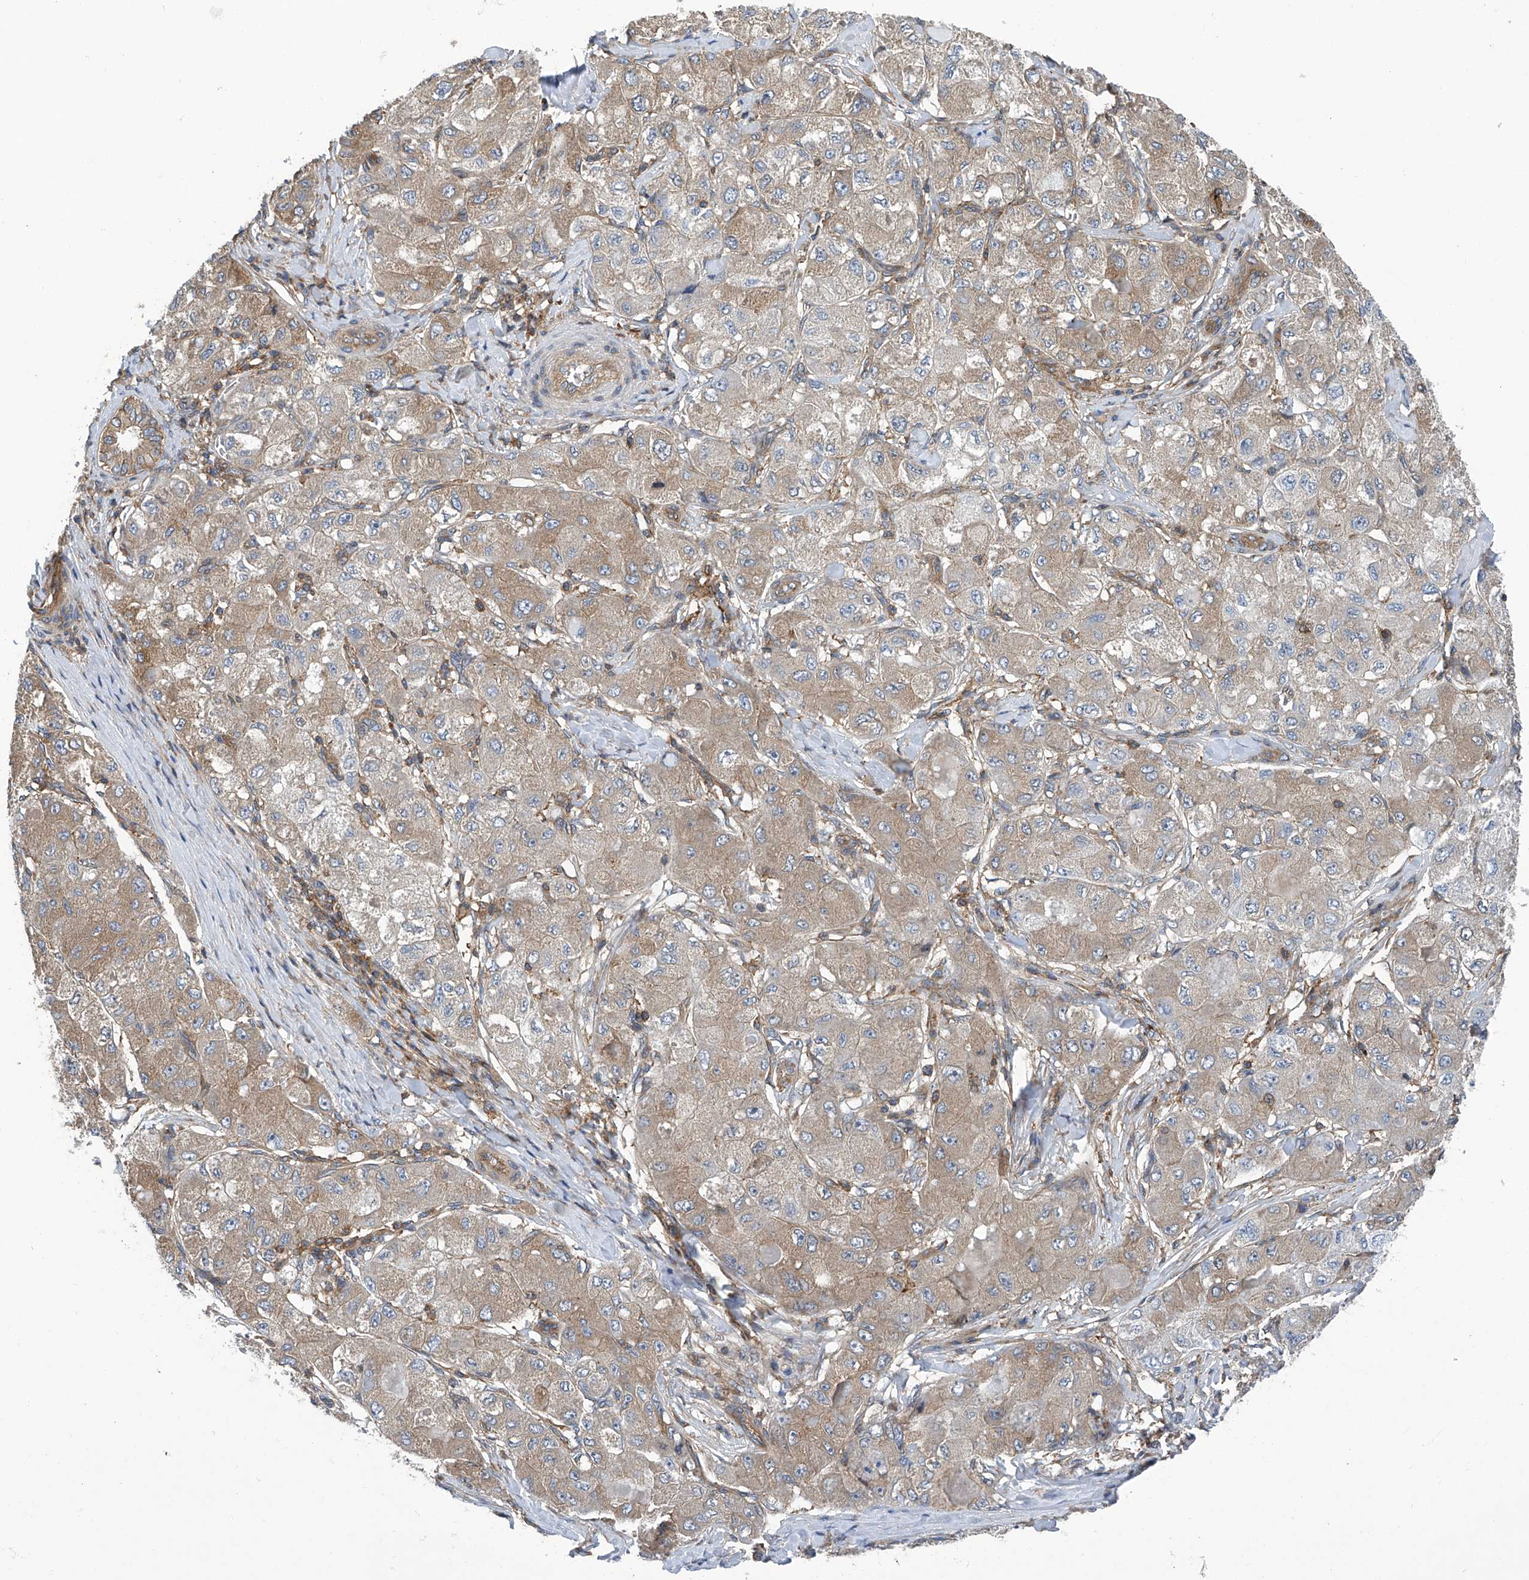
{"staining": {"intensity": "weak", "quantity": "25%-75%", "location": "cytoplasmic/membranous"}, "tissue": "liver cancer", "cell_type": "Tumor cells", "image_type": "cancer", "snomed": [{"axis": "morphology", "description": "Carcinoma, Hepatocellular, NOS"}, {"axis": "topography", "description": "Liver"}], "caption": "Liver hepatocellular carcinoma stained with DAB IHC shows low levels of weak cytoplasmic/membranous positivity in about 25%-75% of tumor cells.", "gene": "SMAP1", "patient": {"sex": "male", "age": 80}}